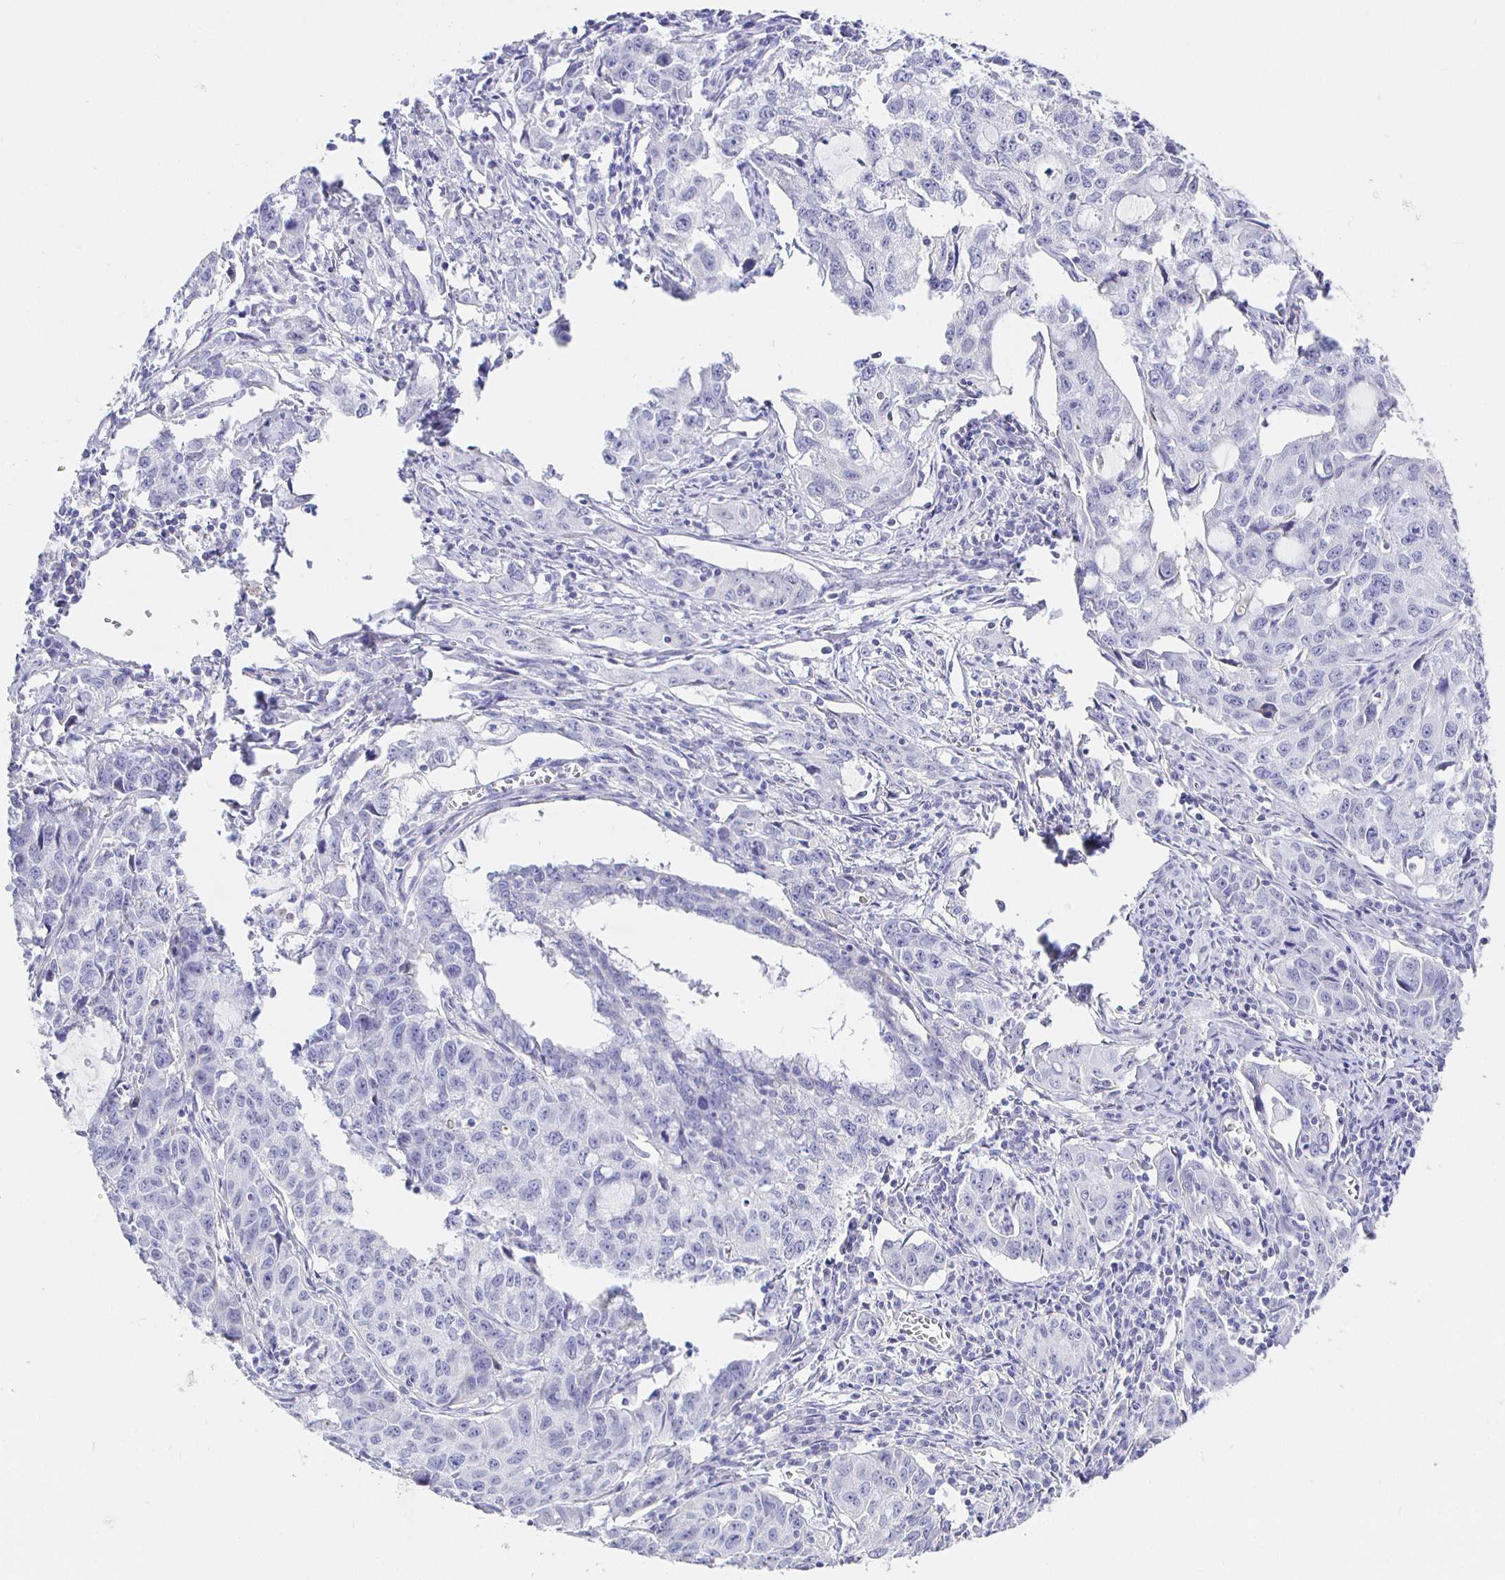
{"staining": {"intensity": "negative", "quantity": "none", "location": "none"}, "tissue": "cervical cancer", "cell_type": "Tumor cells", "image_type": "cancer", "snomed": [{"axis": "morphology", "description": "Squamous cell carcinoma, NOS"}, {"axis": "topography", "description": "Cervix"}], "caption": "DAB (3,3'-diaminobenzidine) immunohistochemical staining of human cervical cancer displays no significant positivity in tumor cells.", "gene": "CR2", "patient": {"sex": "female", "age": 28}}